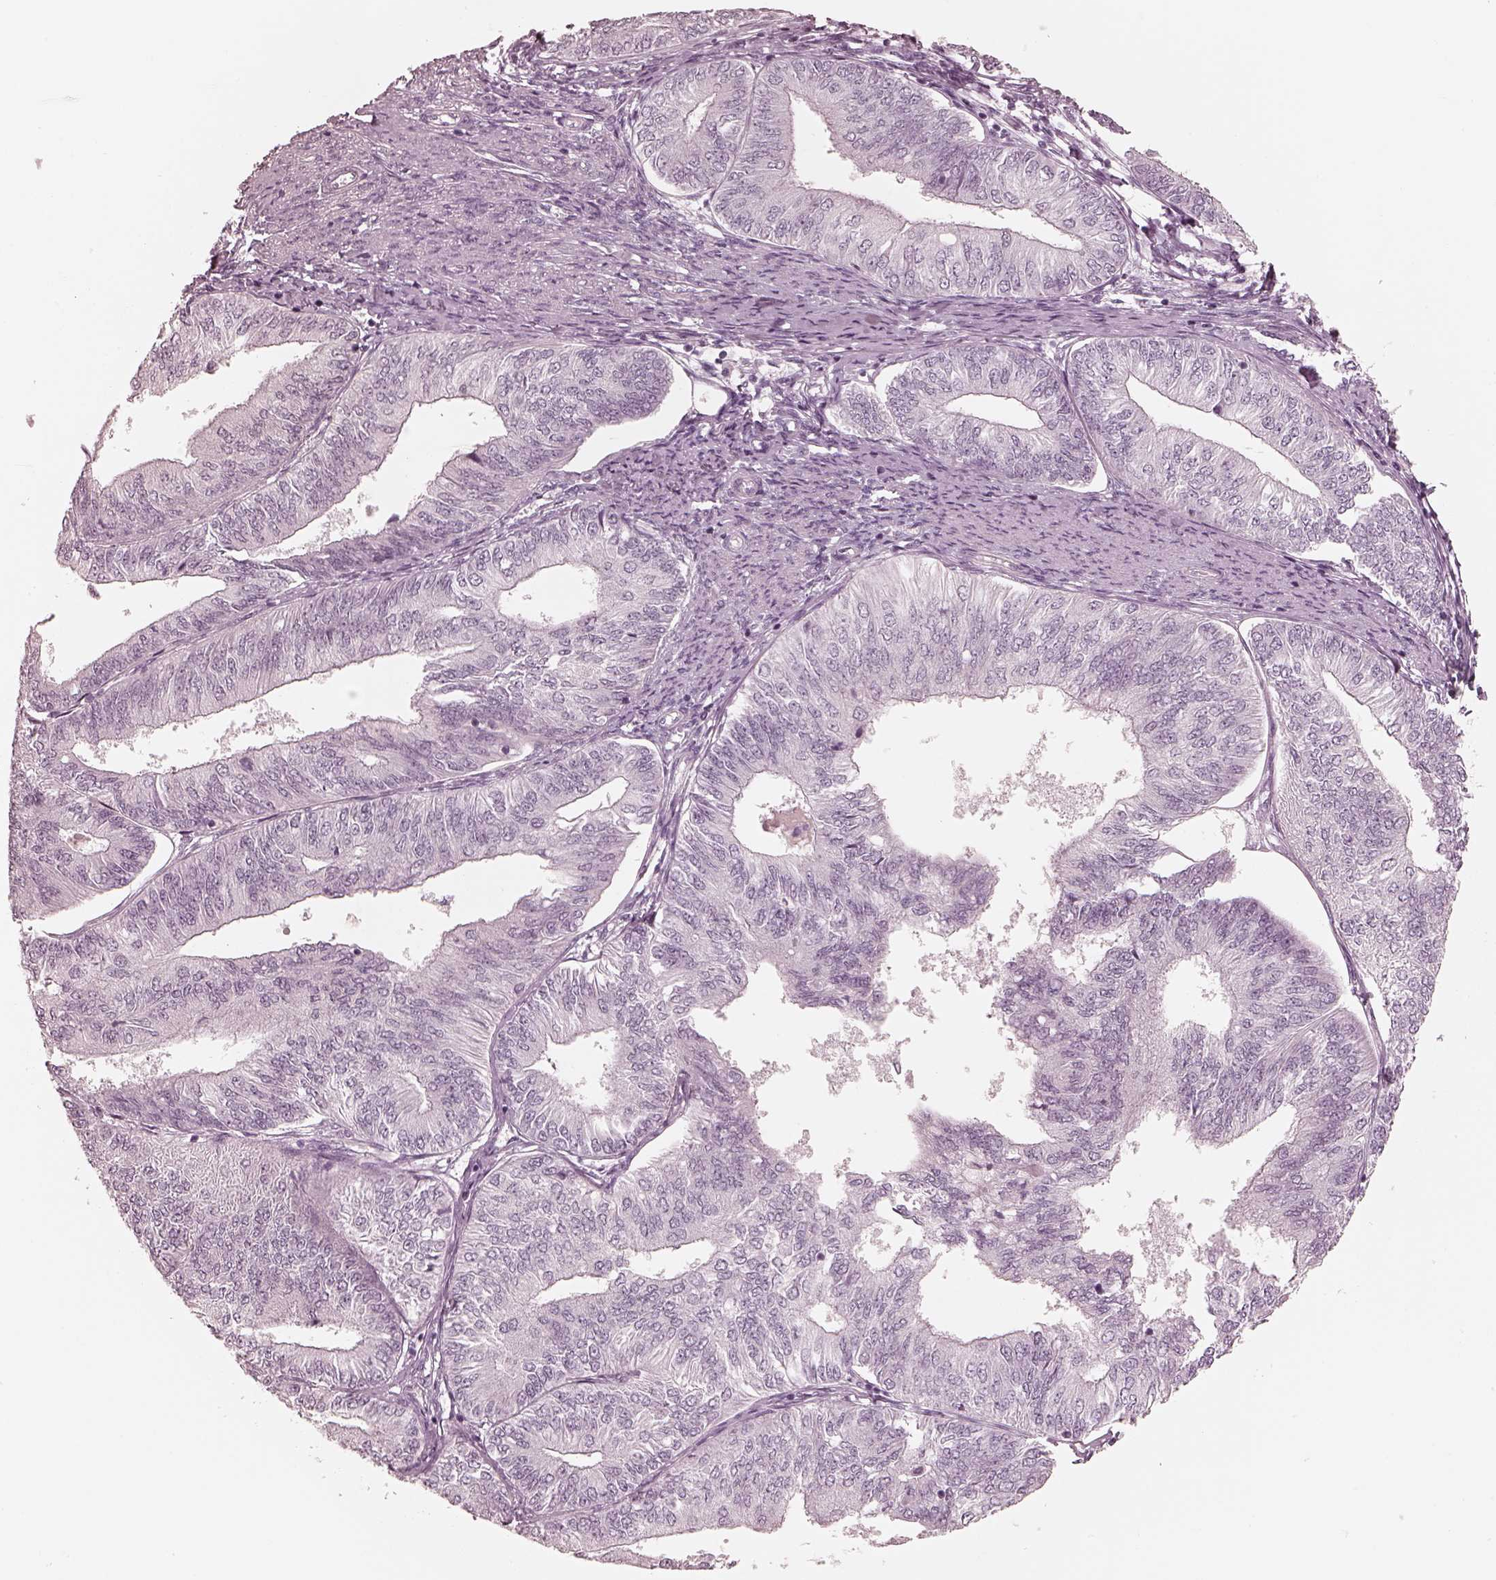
{"staining": {"intensity": "negative", "quantity": "none", "location": "none"}, "tissue": "endometrial cancer", "cell_type": "Tumor cells", "image_type": "cancer", "snomed": [{"axis": "morphology", "description": "Adenocarcinoma, NOS"}, {"axis": "topography", "description": "Endometrium"}], "caption": "Immunohistochemical staining of human adenocarcinoma (endometrial) exhibits no significant expression in tumor cells.", "gene": "CALR3", "patient": {"sex": "female", "age": 58}}